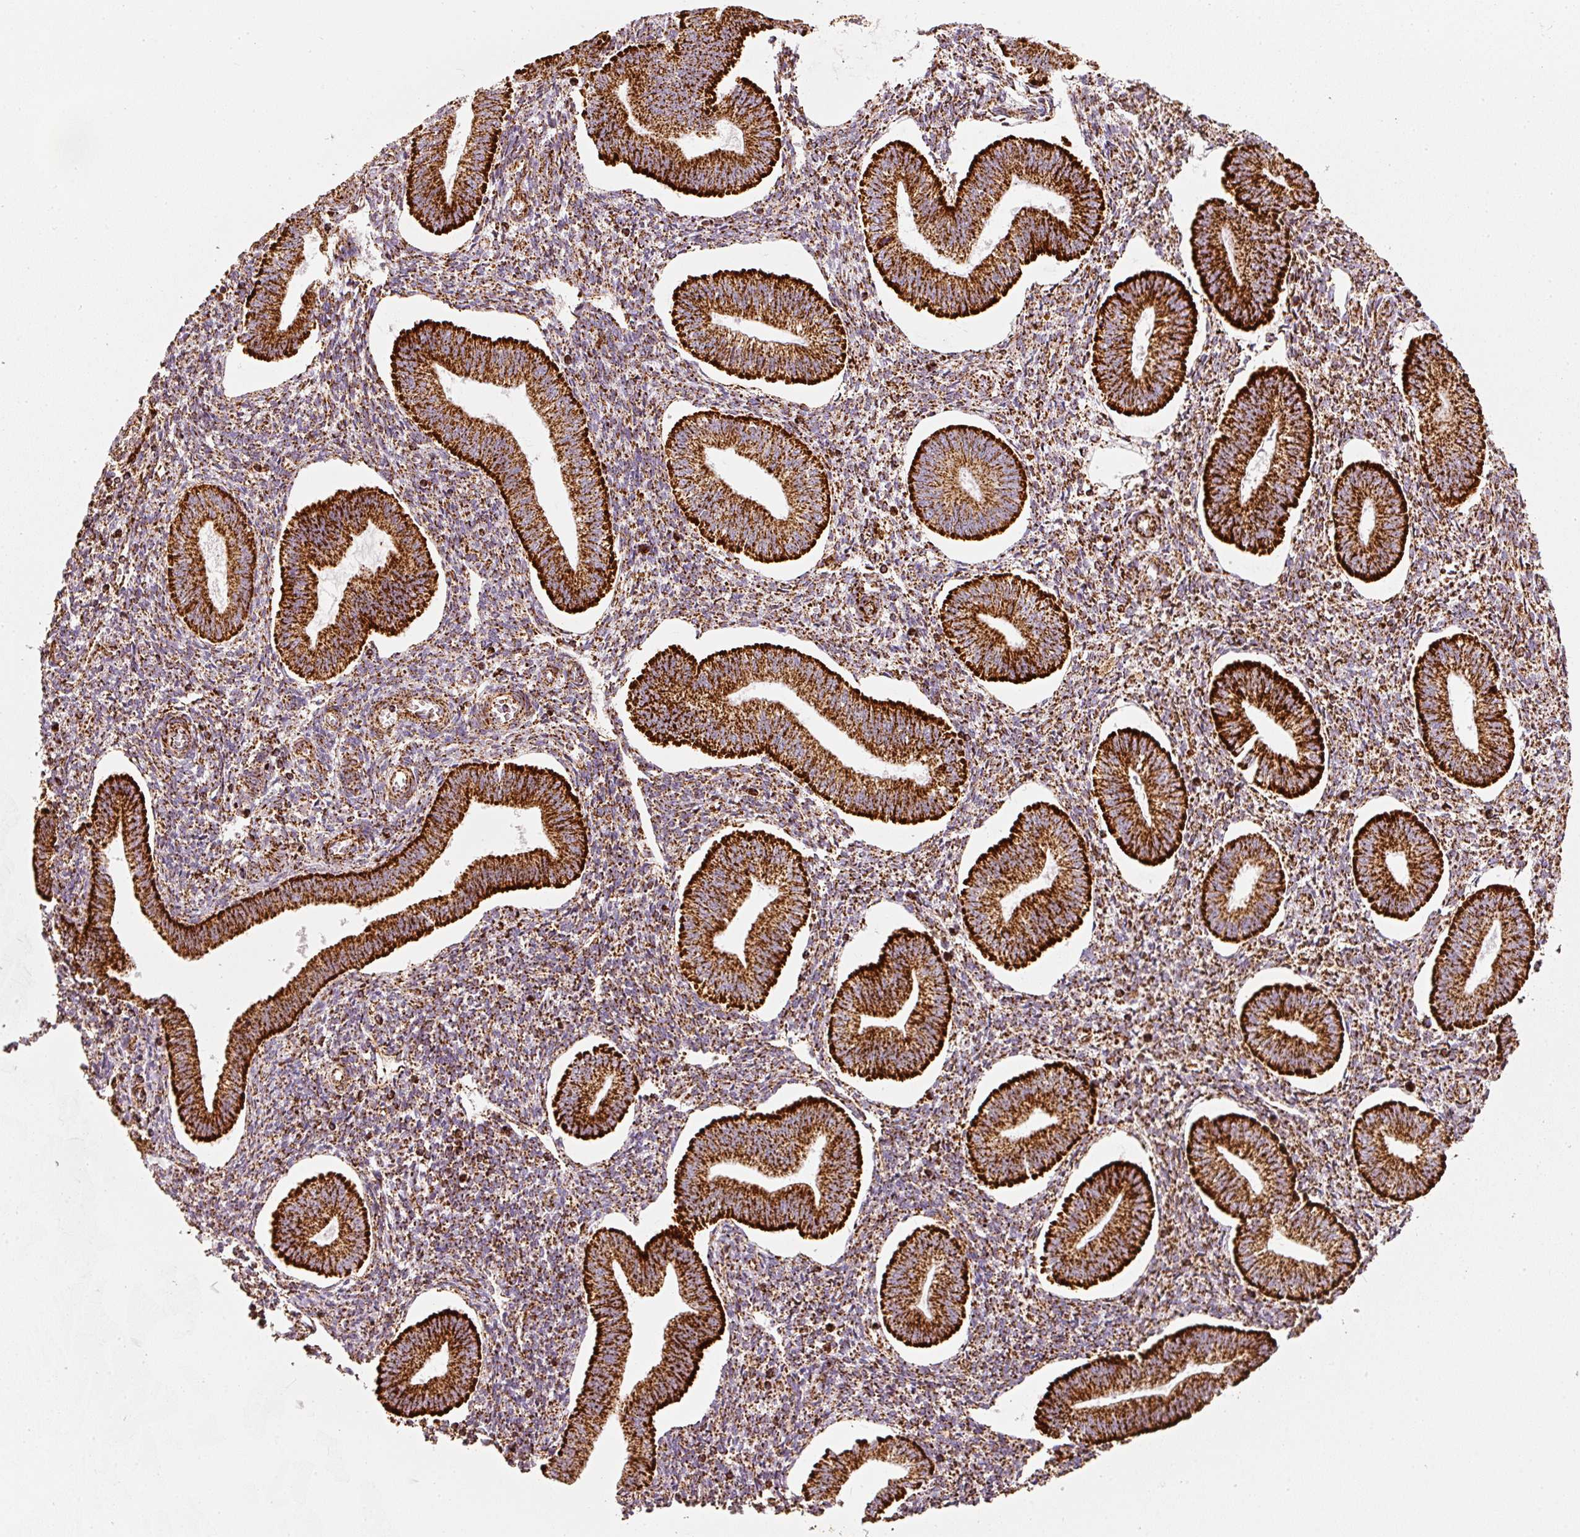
{"staining": {"intensity": "moderate", "quantity": ">75%", "location": "cytoplasmic/membranous"}, "tissue": "endometrium", "cell_type": "Cells in endometrial stroma", "image_type": "normal", "snomed": [{"axis": "morphology", "description": "Normal tissue, NOS"}, {"axis": "topography", "description": "Endometrium"}], "caption": "Brown immunohistochemical staining in unremarkable human endometrium shows moderate cytoplasmic/membranous staining in approximately >75% of cells in endometrial stroma. The protein of interest is stained brown, and the nuclei are stained in blue (DAB IHC with brightfield microscopy, high magnification).", "gene": "UQCRC1", "patient": {"sex": "female", "age": 34}}